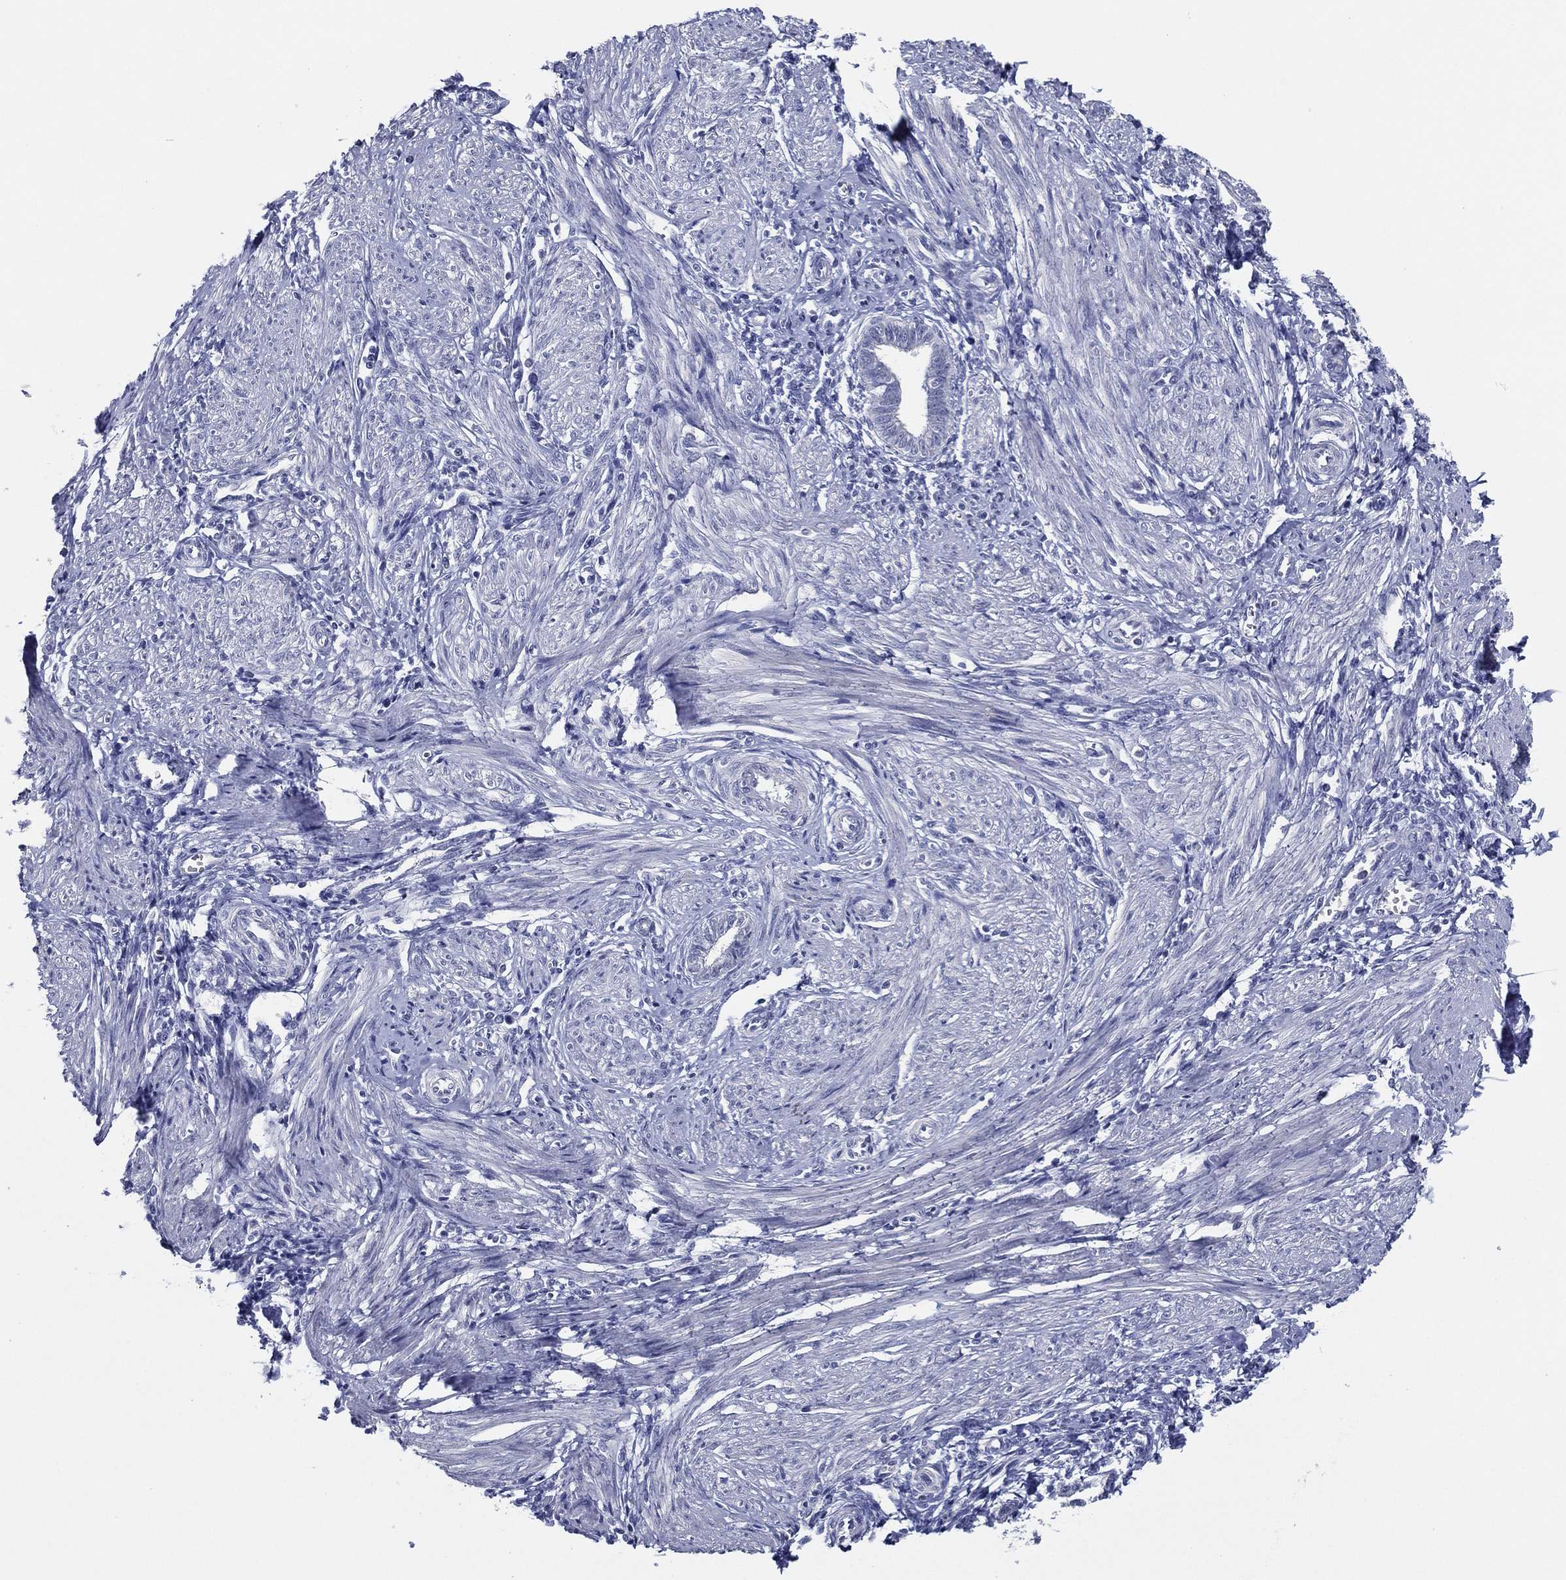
{"staining": {"intensity": "negative", "quantity": "none", "location": "none"}, "tissue": "endometrium", "cell_type": "Cells in endometrial stroma", "image_type": "normal", "snomed": [{"axis": "morphology", "description": "Normal tissue, NOS"}, {"axis": "topography", "description": "Cervix"}, {"axis": "topography", "description": "Endometrium"}], "caption": "Immunohistochemical staining of normal endometrium displays no significant staining in cells in endometrial stroma. (Stains: DAB IHC with hematoxylin counter stain, Microscopy: brightfield microscopy at high magnification).", "gene": "SLC13A4", "patient": {"sex": "female", "age": 37}}